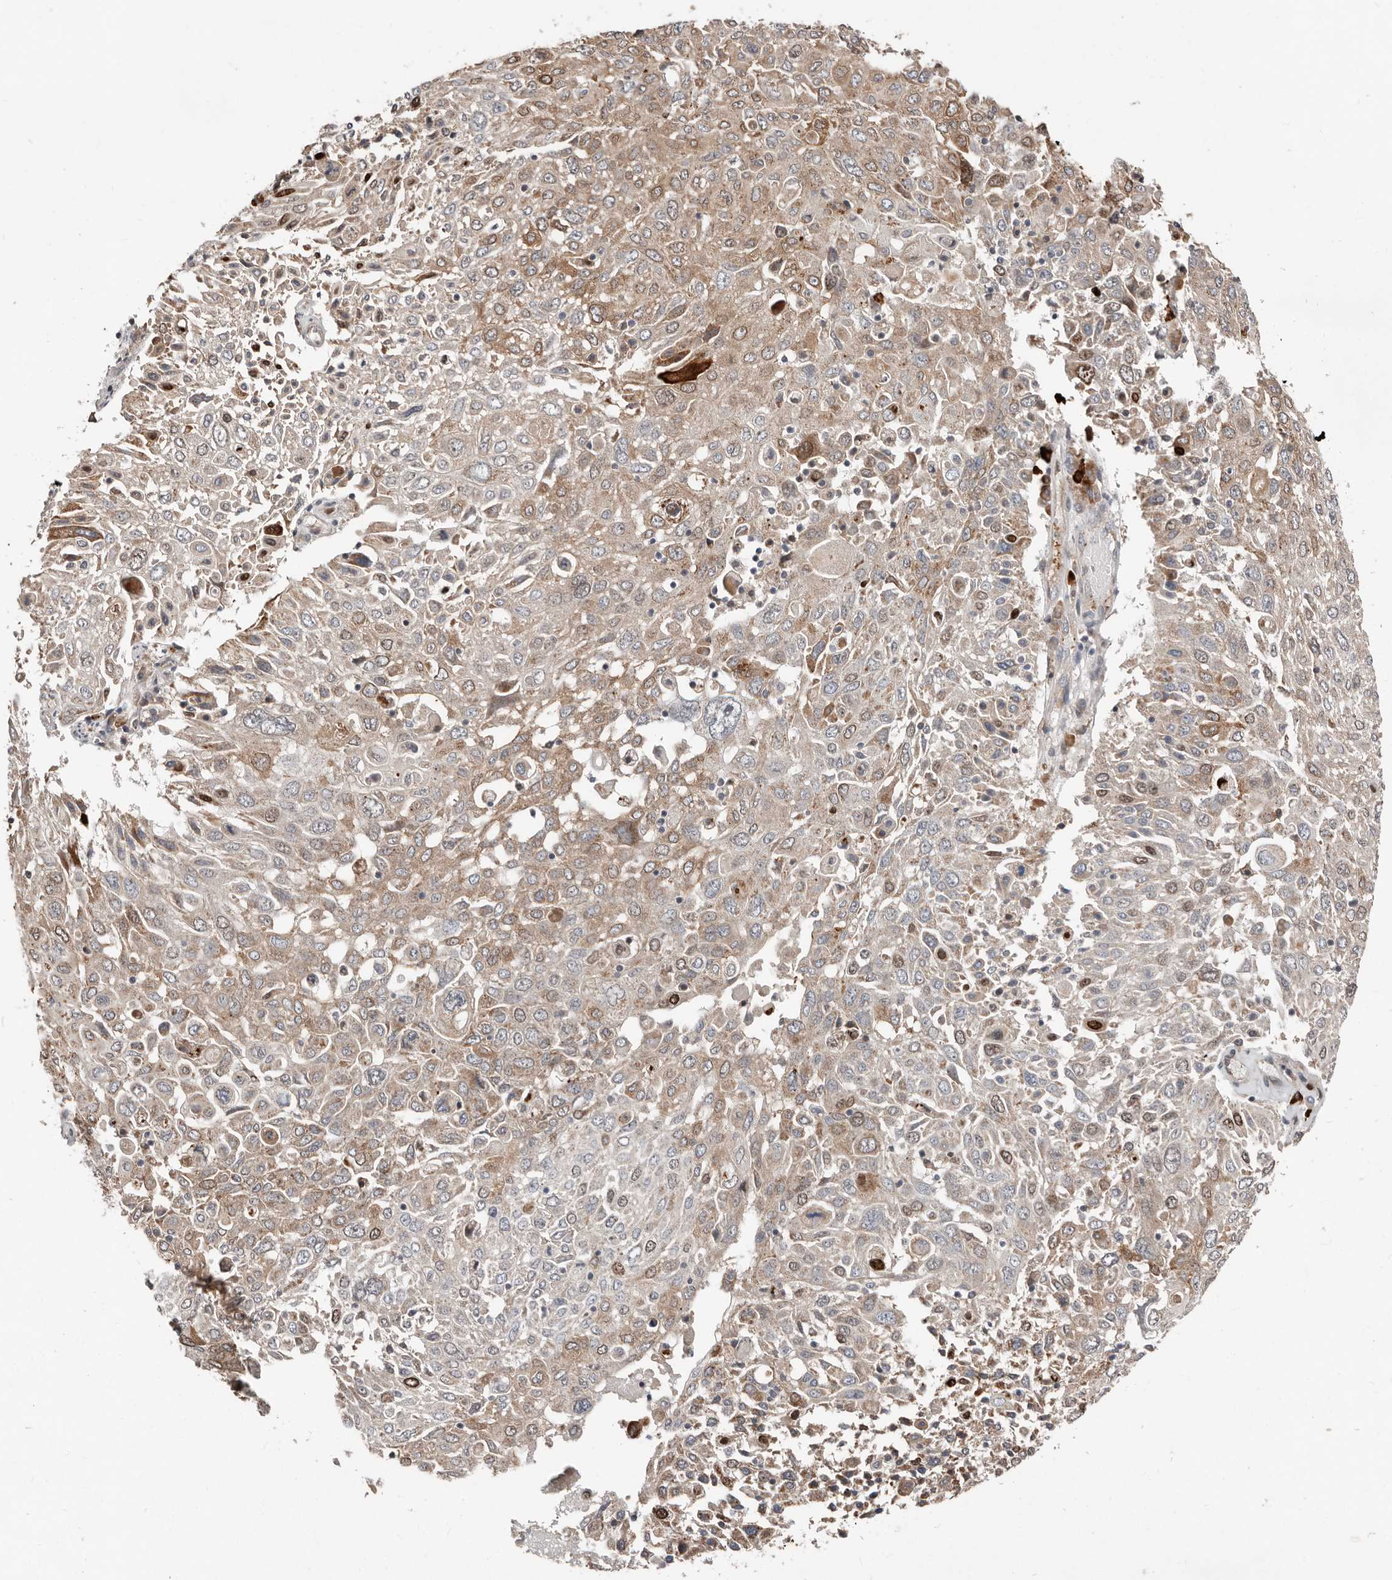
{"staining": {"intensity": "weak", "quantity": "25%-75%", "location": "cytoplasmic/membranous,nuclear"}, "tissue": "lung cancer", "cell_type": "Tumor cells", "image_type": "cancer", "snomed": [{"axis": "morphology", "description": "Squamous cell carcinoma, NOS"}, {"axis": "topography", "description": "Lung"}], "caption": "Squamous cell carcinoma (lung) stained with a protein marker reveals weak staining in tumor cells.", "gene": "SMYD4", "patient": {"sex": "male", "age": 65}}